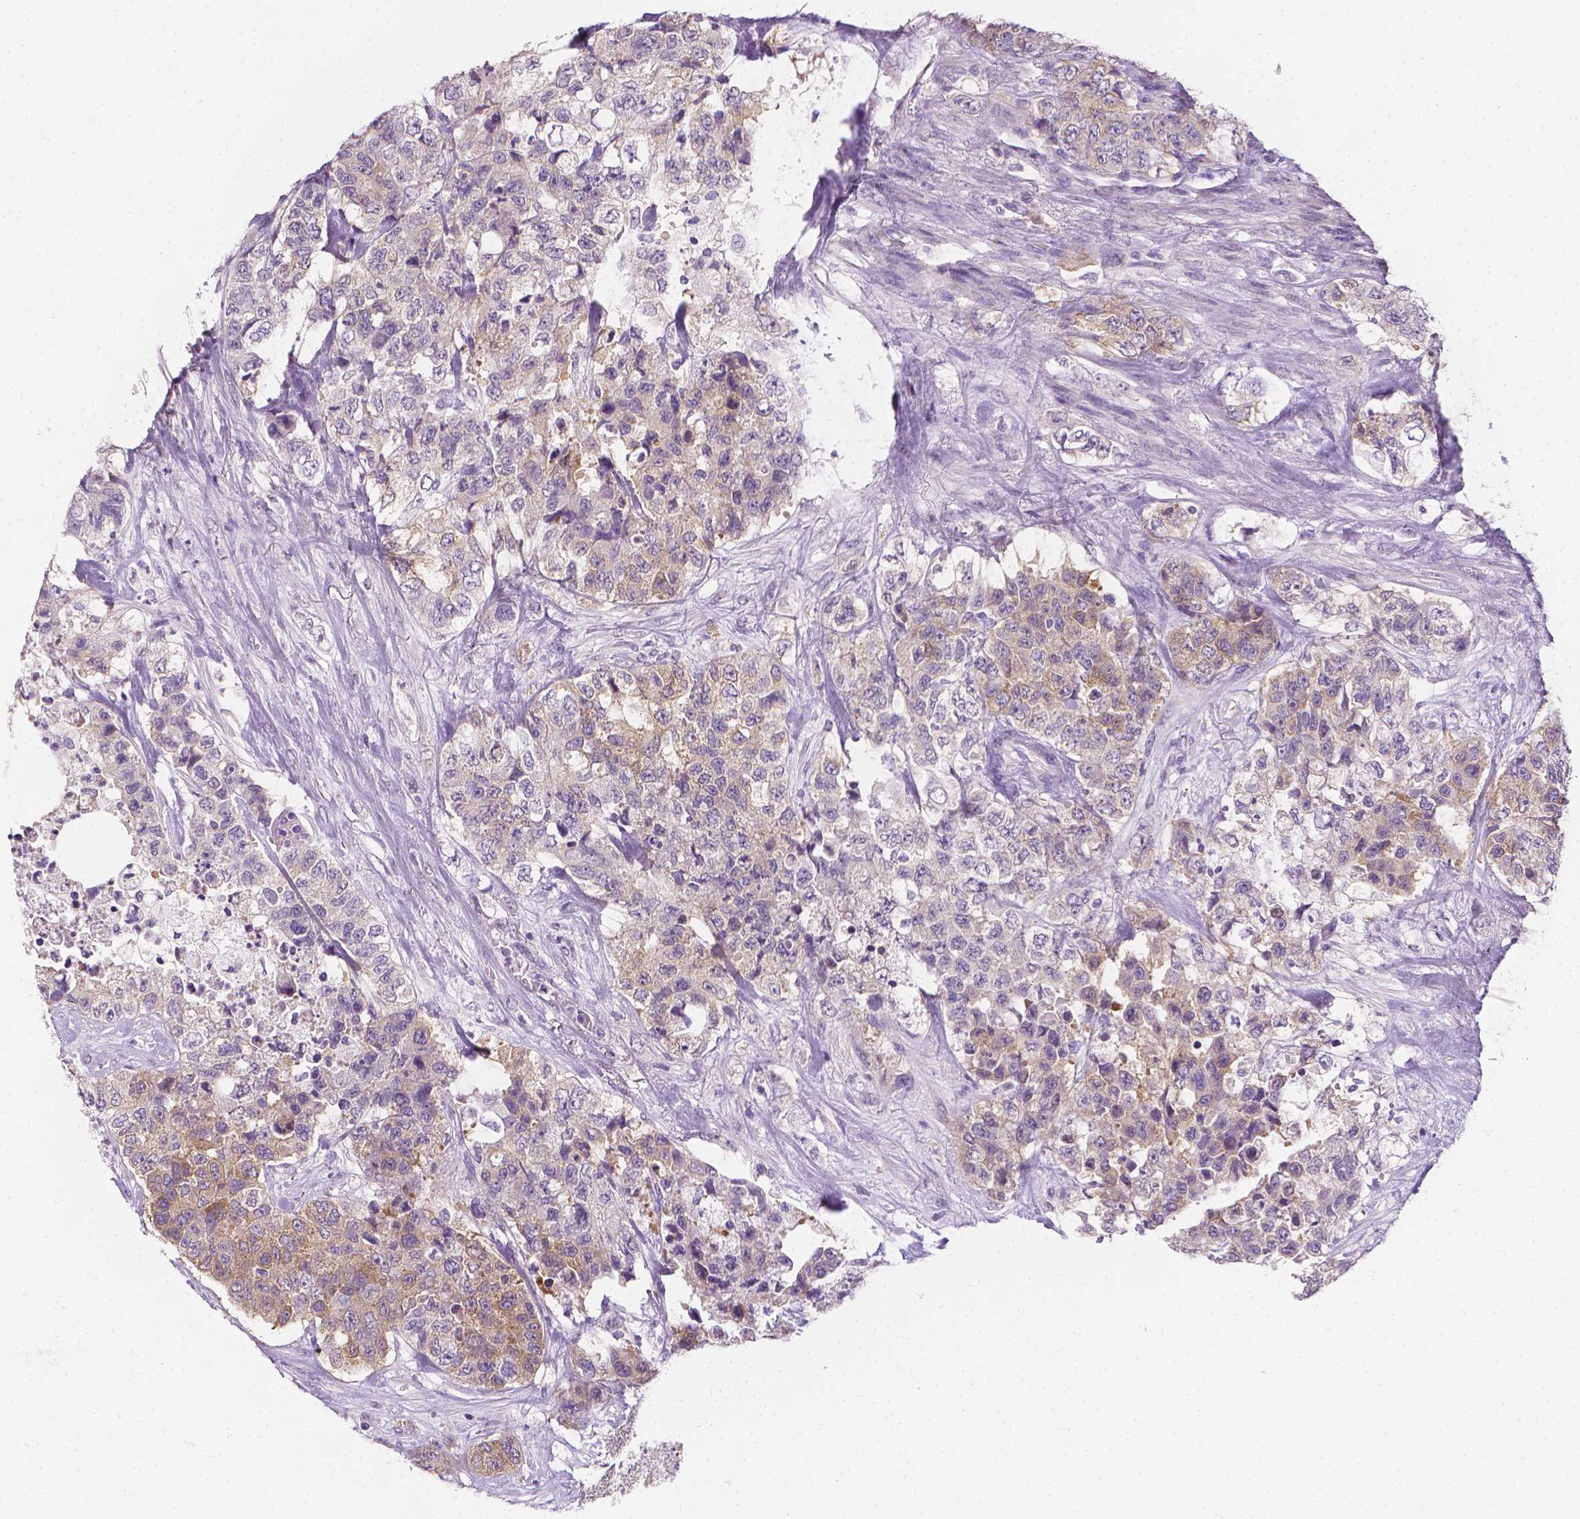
{"staining": {"intensity": "moderate", "quantity": "25%-75%", "location": "cytoplasmic/membranous"}, "tissue": "urothelial cancer", "cell_type": "Tumor cells", "image_type": "cancer", "snomed": [{"axis": "morphology", "description": "Urothelial carcinoma, High grade"}, {"axis": "topography", "description": "Urinary bladder"}], "caption": "Protein staining shows moderate cytoplasmic/membranous positivity in approximately 25%-75% of tumor cells in urothelial carcinoma (high-grade).", "gene": "FASN", "patient": {"sex": "female", "age": 78}}